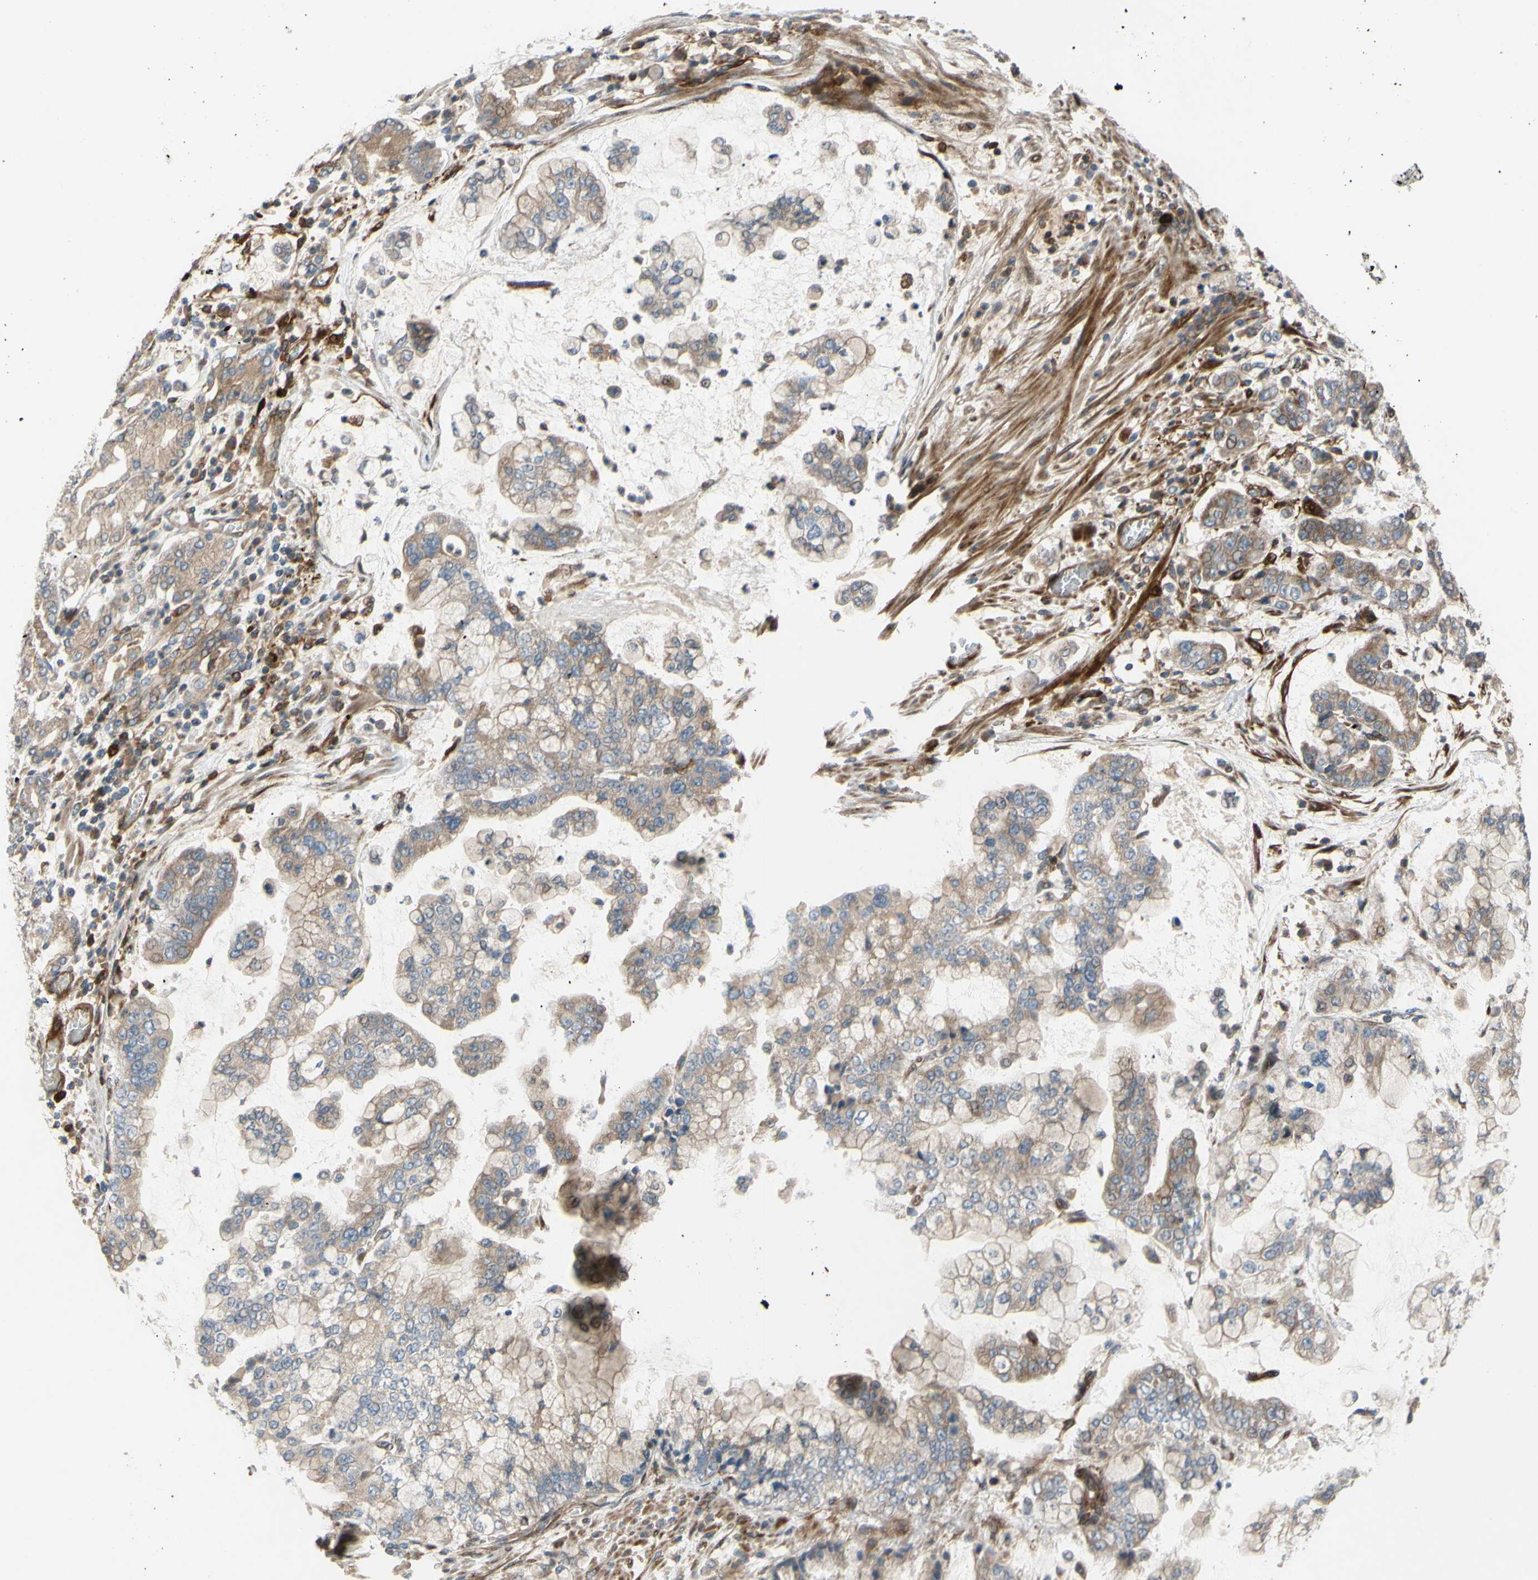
{"staining": {"intensity": "weak", "quantity": "25%-75%", "location": "cytoplasmic/membranous"}, "tissue": "stomach cancer", "cell_type": "Tumor cells", "image_type": "cancer", "snomed": [{"axis": "morphology", "description": "Normal tissue, NOS"}, {"axis": "morphology", "description": "Adenocarcinoma, NOS"}, {"axis": "topography", "description": "Stomach, upper"}, {"axis": "topography", "description": "Stomach"}], "caption": "This photomicrograph exhibits immunohistochemistry staining of stomach cancer (adenocarcinoma), with low weak cytoplasmic/membranous positivity in approximately 25%-75% of tumor cells.", "gene": "SPTLC1", "patient": {"sex": "male", "age": 76}}